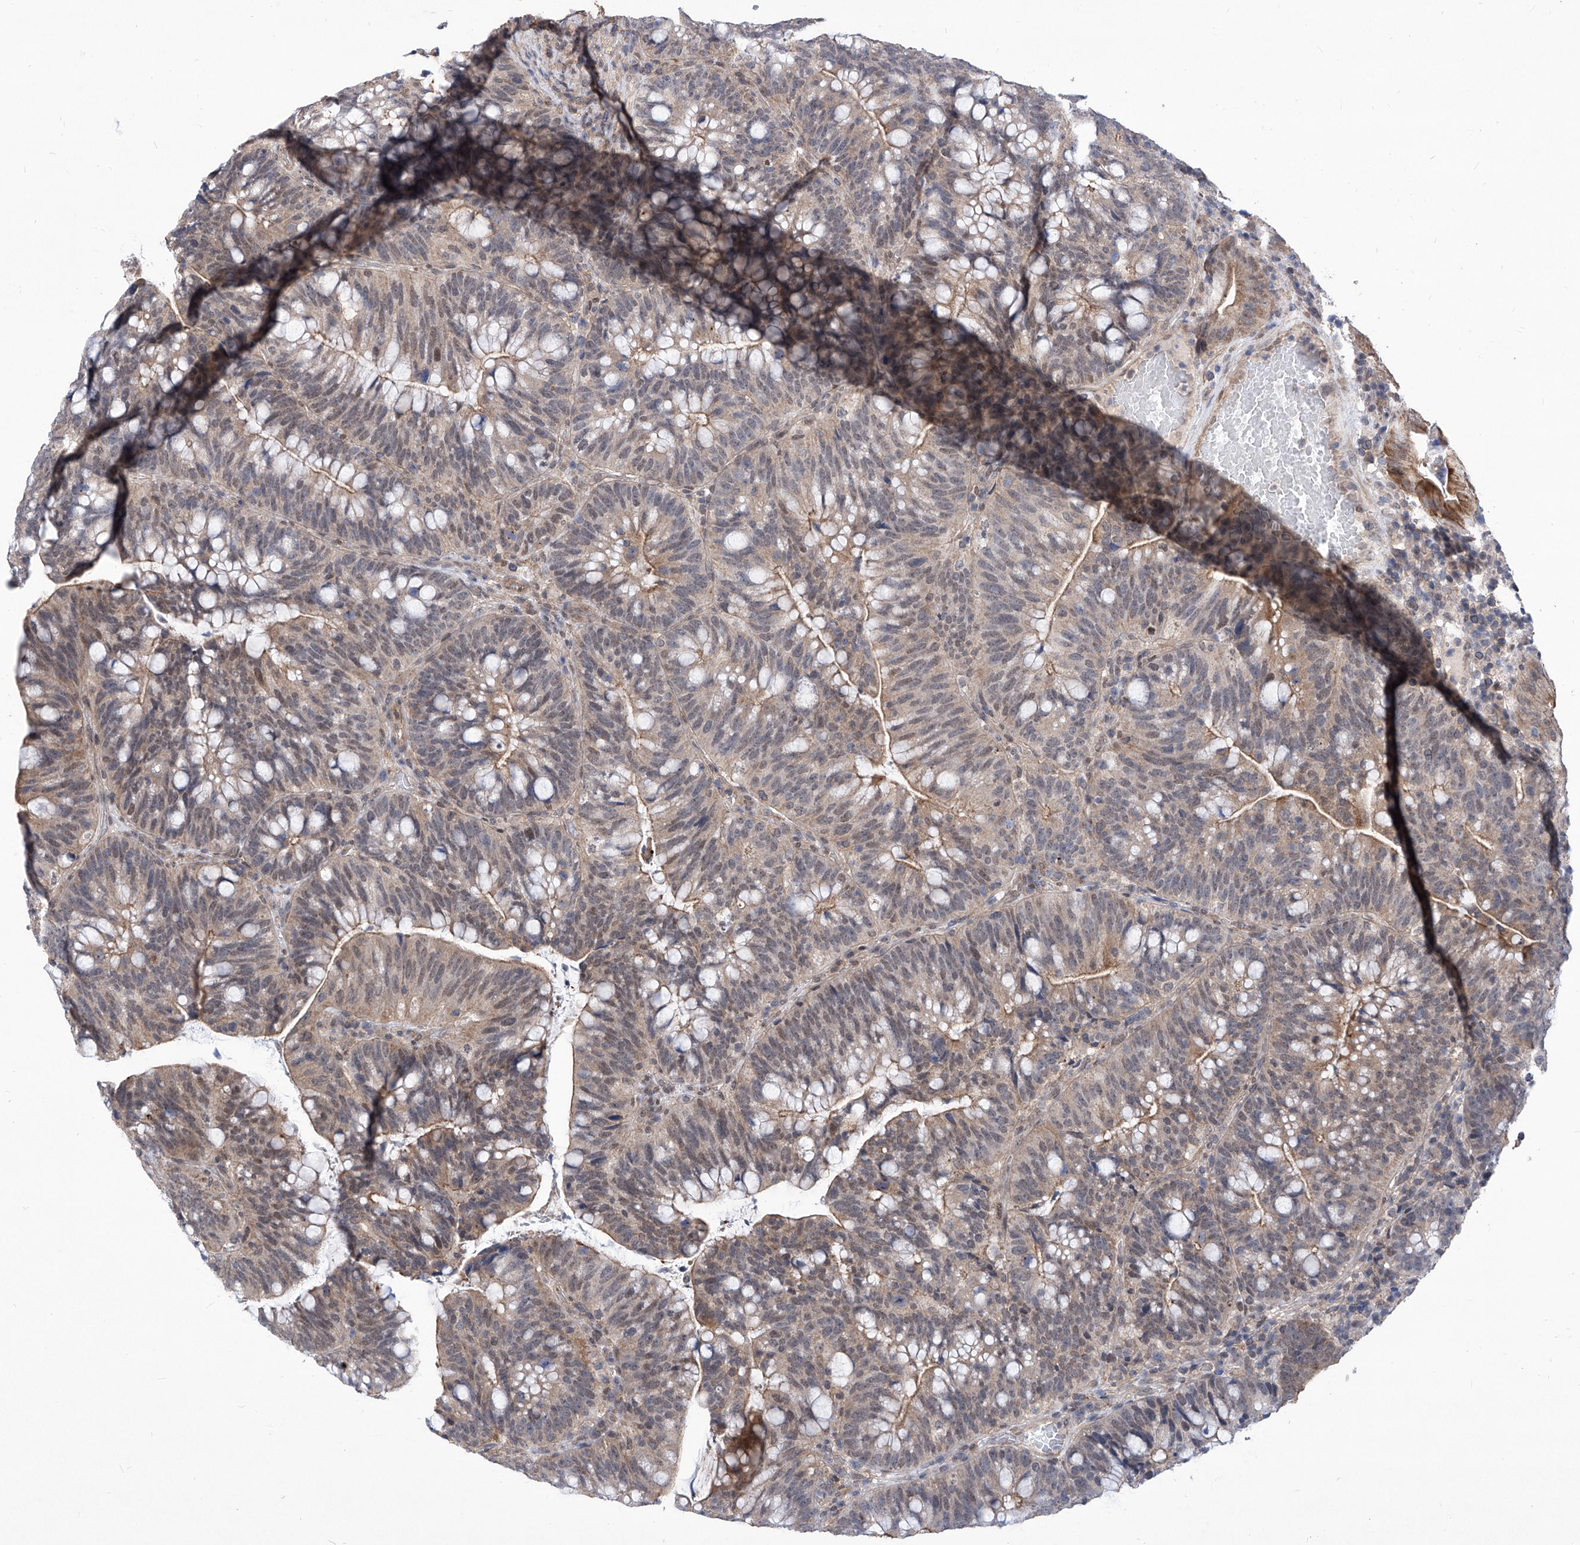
{"staining": {"intensity": "moderate", "quantity": "25%-75%", "location": "cytoplasmic/membranous"}, "tissue": "colorectal cancer", "cell_type": "Tumor cells", "image_type": "cancer", "snomed": [{"axis": "morphology", "description": "Adenocarcinoma, NOS"}, {"axis": "topography", "description": "Colon"}], "caption": "Immunohistochemistry micrograph of adenocarcinoma (colorectal) stained for a protein (brown), which displays medium levels of moderate cytoplasmic/membranous staining in approximately 25%-75% of tumor cells.", "gene": "KIFC2", "patient": {"sex": "female", "age": 66}}